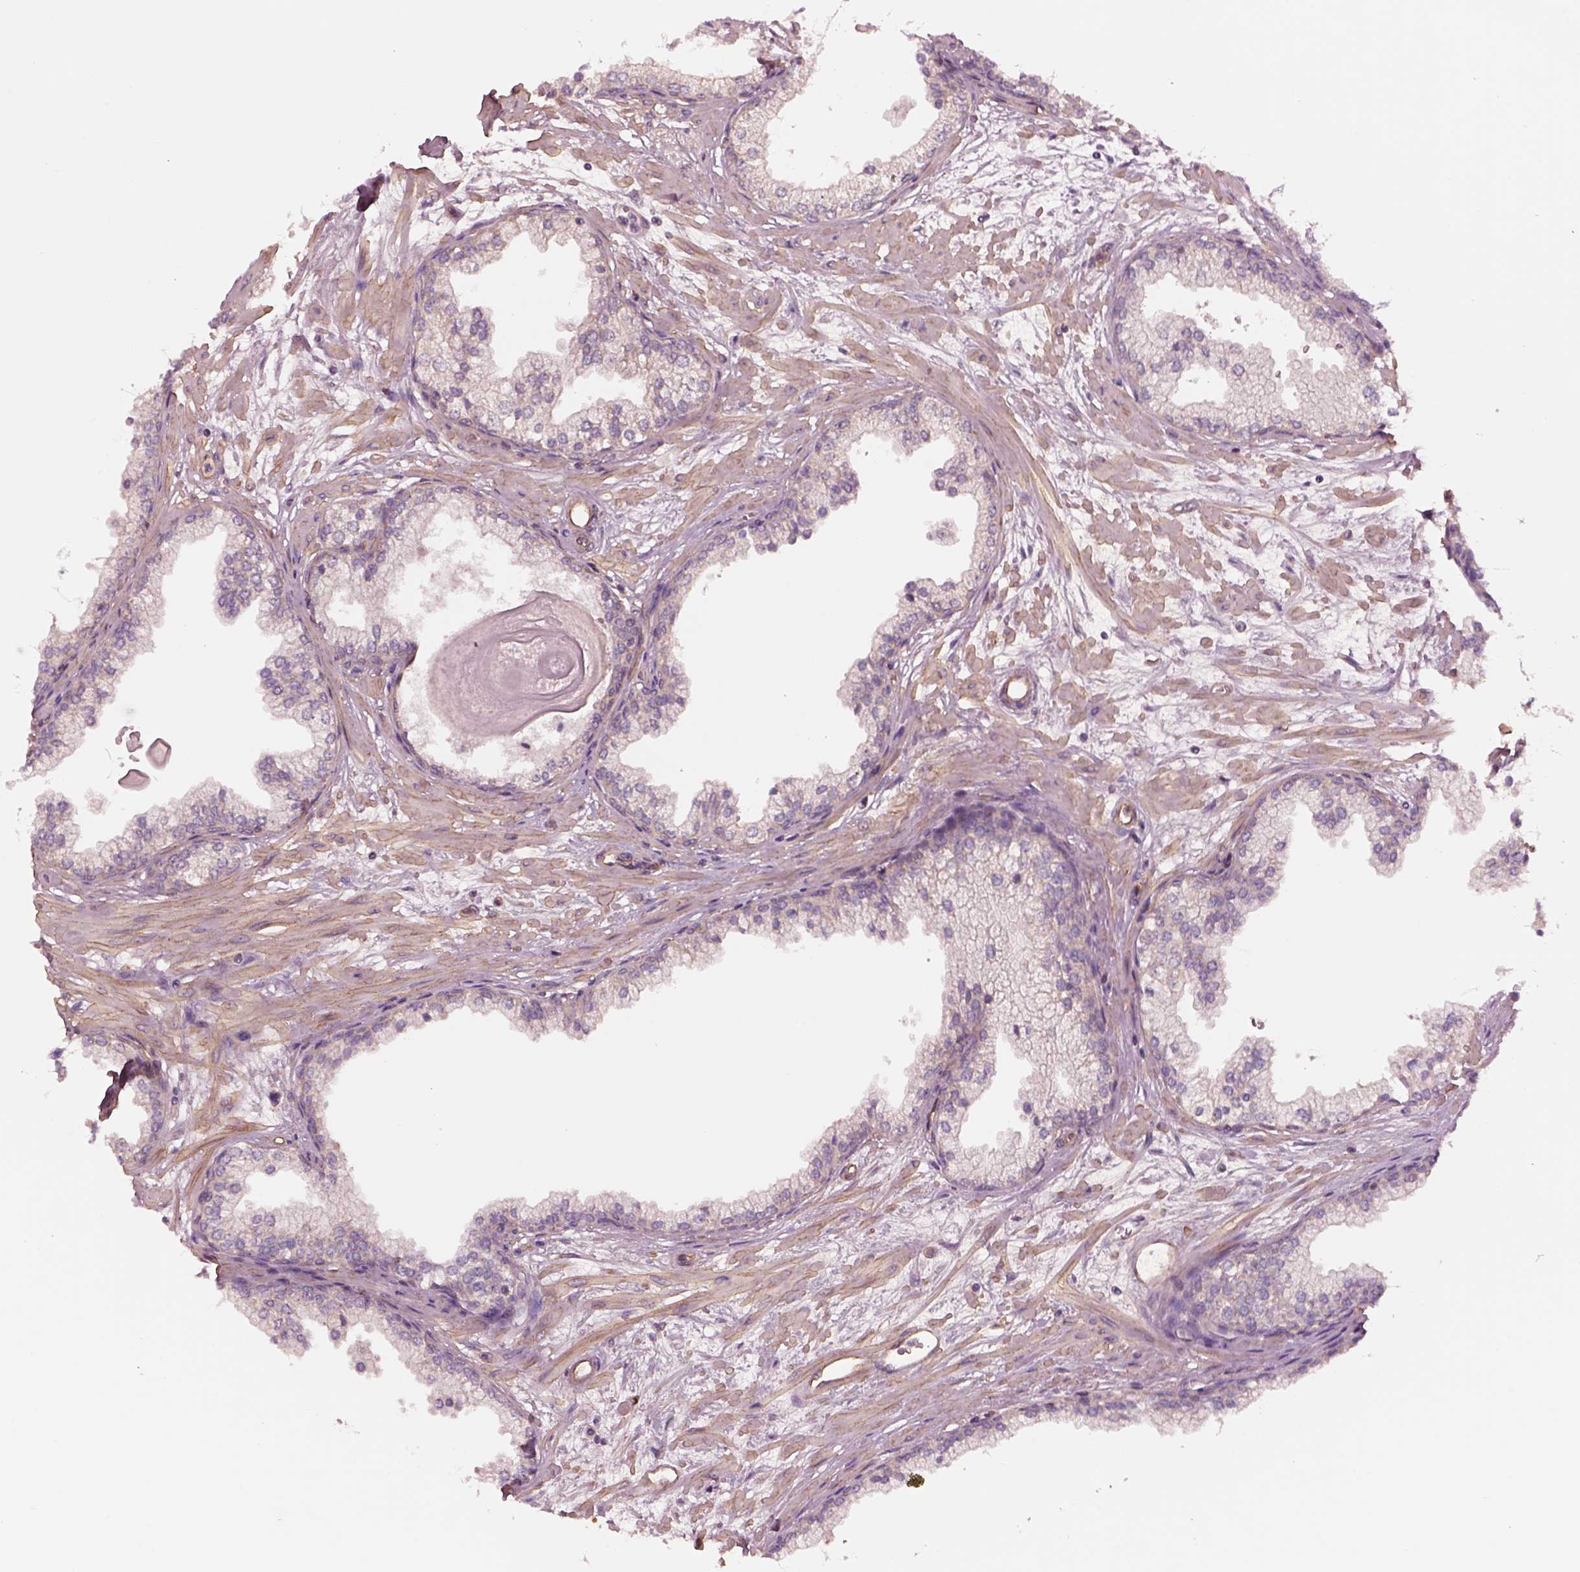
{"staining": {"intensity": "negative", "quantity": "none", "location": "none"}, "tissue": "prostate", "cell_type": "Glandular cells", "image_type": "normal", "snomed": [{"axis": "morphology", "description": "Normal tissue, NOS"}, {"axis": "topography", "description": "Prostate"}, {"axis": "topography", "description": "Peripheral nerve tissue"}], "caption": "Prostate stained for a protein using immunohistochemistry shows no positivity glandular cells.", "gene": "HTR1B", "patient": {"sex": "male", "age": 61}}